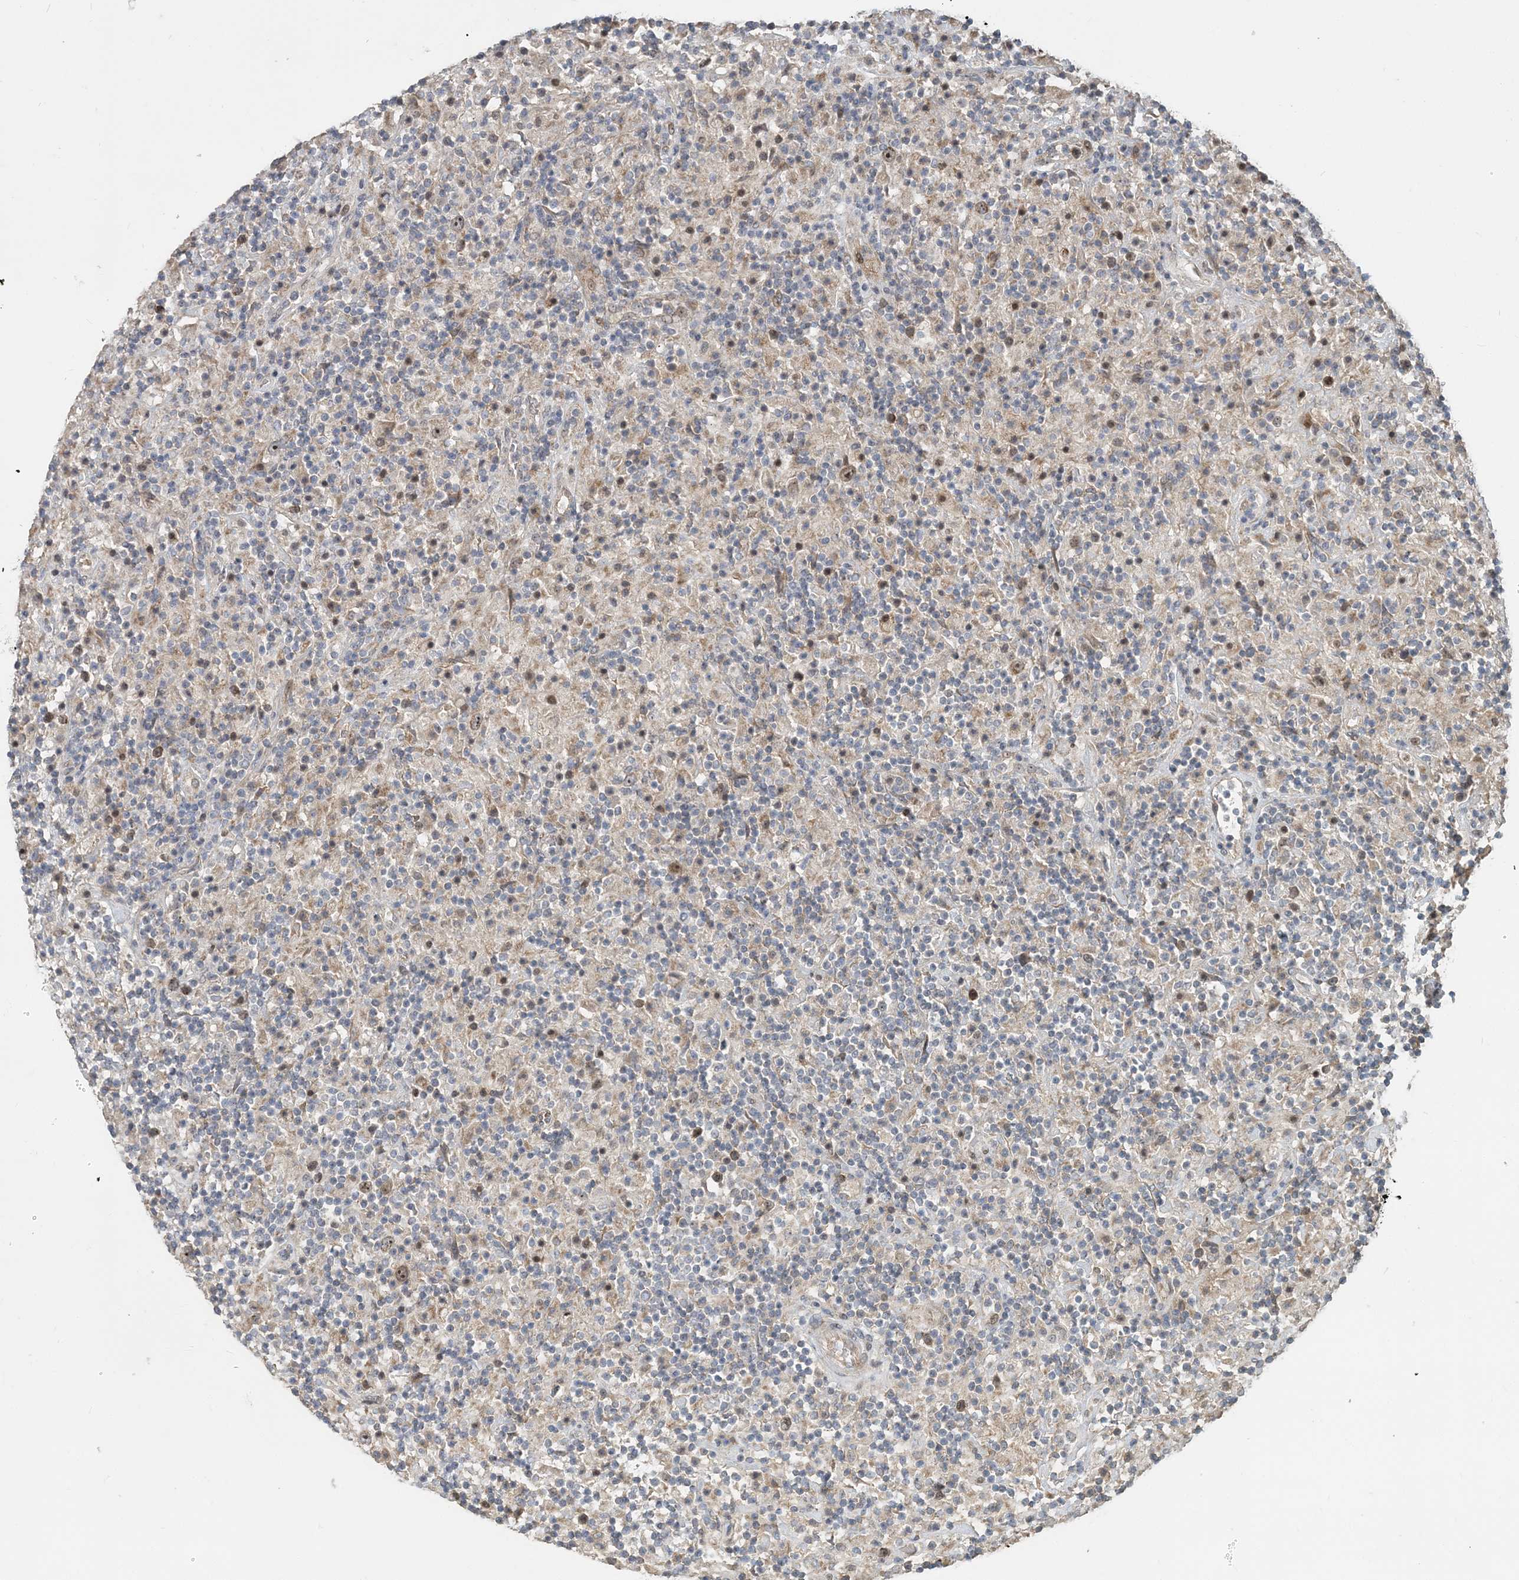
{"staining": {"intensity": "weak", "quantity": ">75%", "location": "nuclear"}, "tissue": "lymphoma", "cell_type": "Tumor cells", "image_type": "cancer", "snomed": [{"axis": "morphology", "description": "Hodgkin's disease, NOS"}, {"axis": "topography", "description": "Lymph node"}], "caption": "Human lymphoma stained for a protein (brown) demonstrates weak nuclear positive positivity in about >75% of tumor cells.", "gene": "TRAIP", "patient": {"sex": "male", "age": 70}}